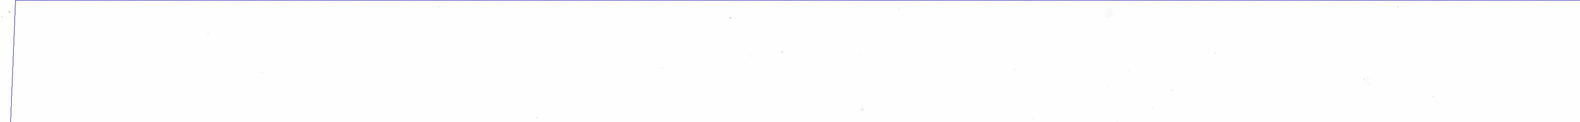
{"staining": {"intensity": "strong", "quantity": ">75%", "location": "cytoplasmic/membranous"}, "tissue": "nasopharynx", "cell_type": "Respiratory epithelial cells", "image_type": "normal", "snomed": [{"axis": "morphology", "description": "Normal tissue, NOS"}, {"axis": "topography", "description": "Nasopharynx"}], "caption": "Respiratory epithelial cells exhibit high levels of strong cytoplasmic/membranous staining in approximately >75% of cells in benign nasopharynx.", "gene": "KRT19", "patient": {"sex": "male", "age": 63}}